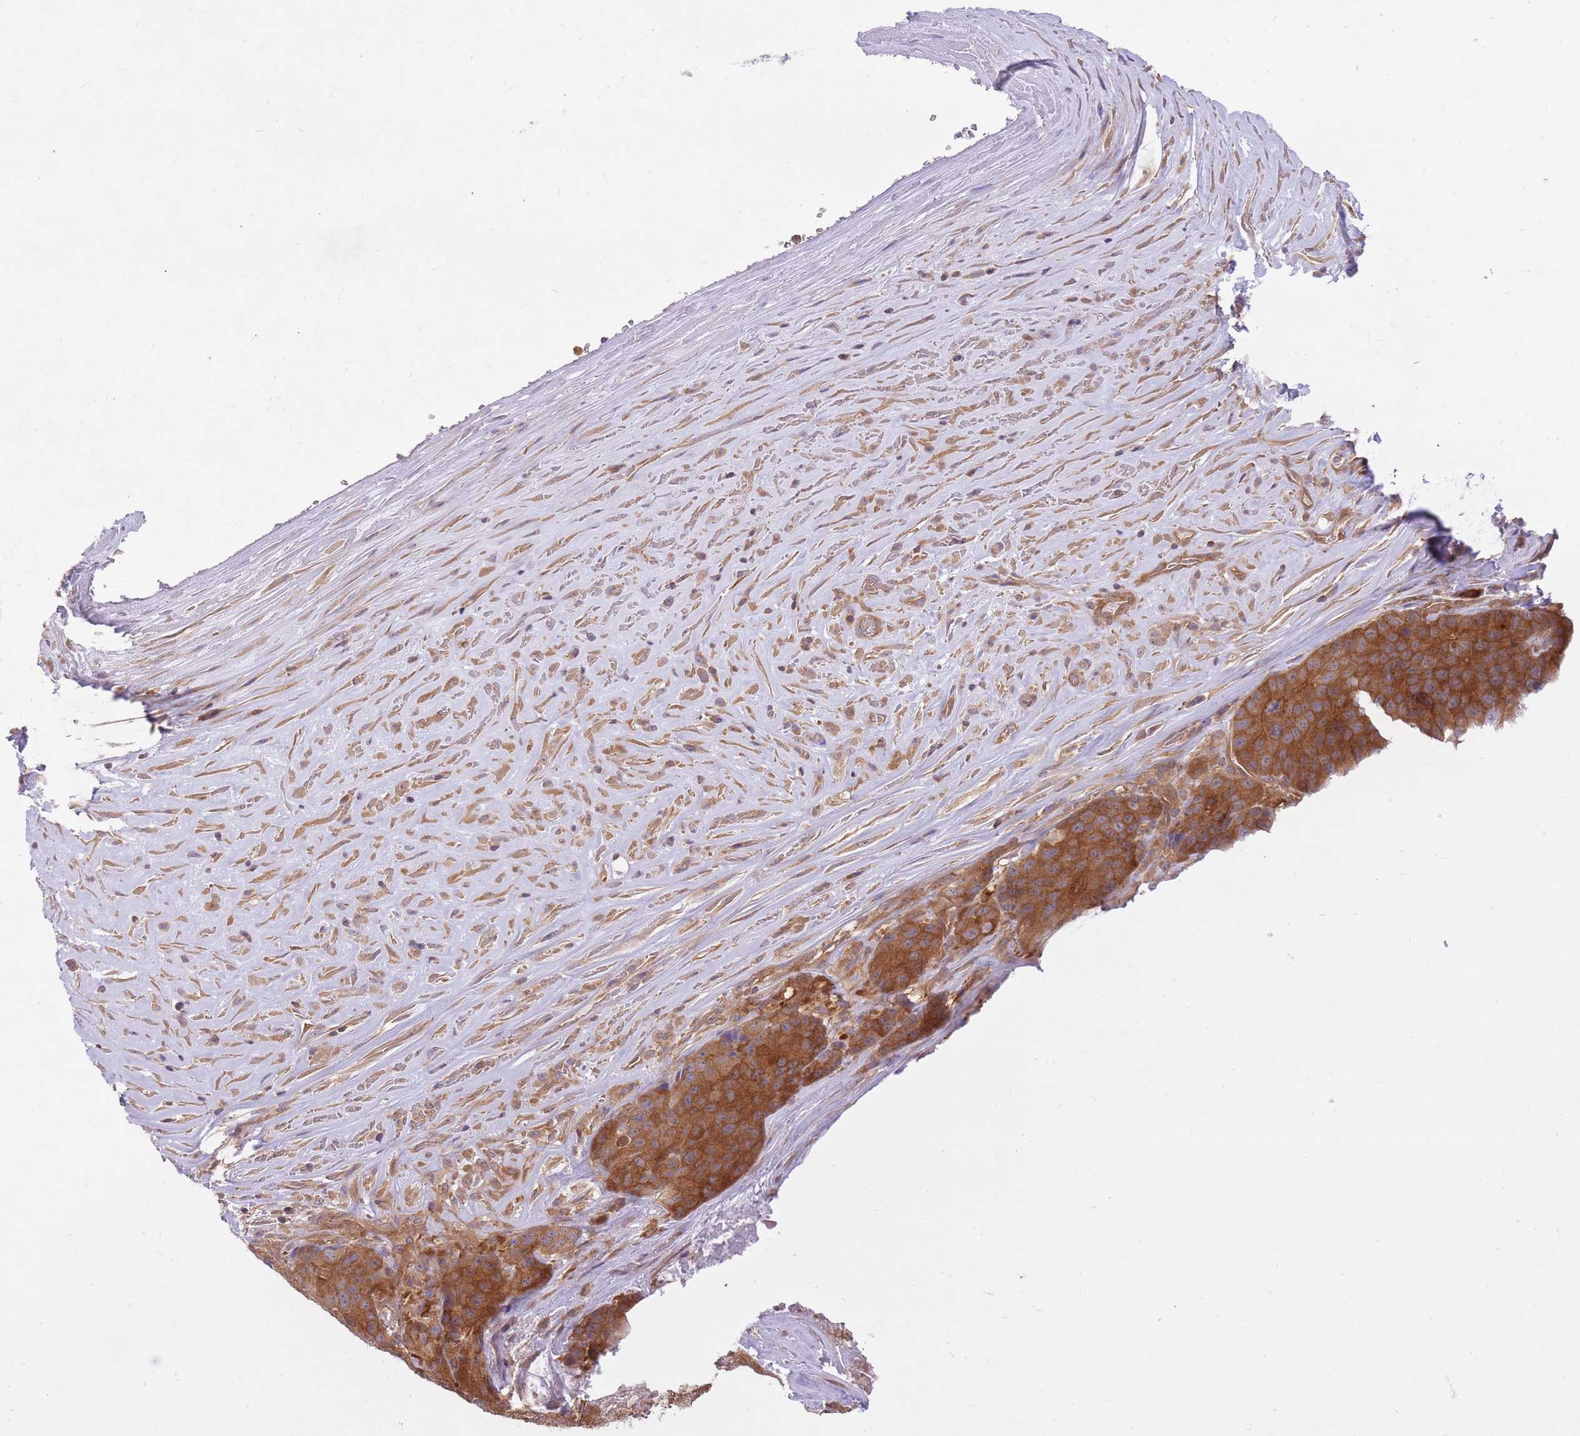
{"staining": {"intensity": "strong", "quantity": ">75%", "location": "cytoplasmic/membranous"}, "tissue": "stomach cancer", "cell_type": "Tumor cells", "image_type": "cancer", "snomed": [{"axis": "morphology", "description": "Adenocarcinoma, NOS"}, {"axis": "topography", "description": "Stomach"}], "caption": "Approximately >75% of tumor cells in stomach cancer (adenocarcinoma) demonstrate strong cytoplasmic/membranous protein staining as visualized by brown immunohistochemical staining.", "gene": "PREP", "patient": {"sex": "male", "age": 71}}